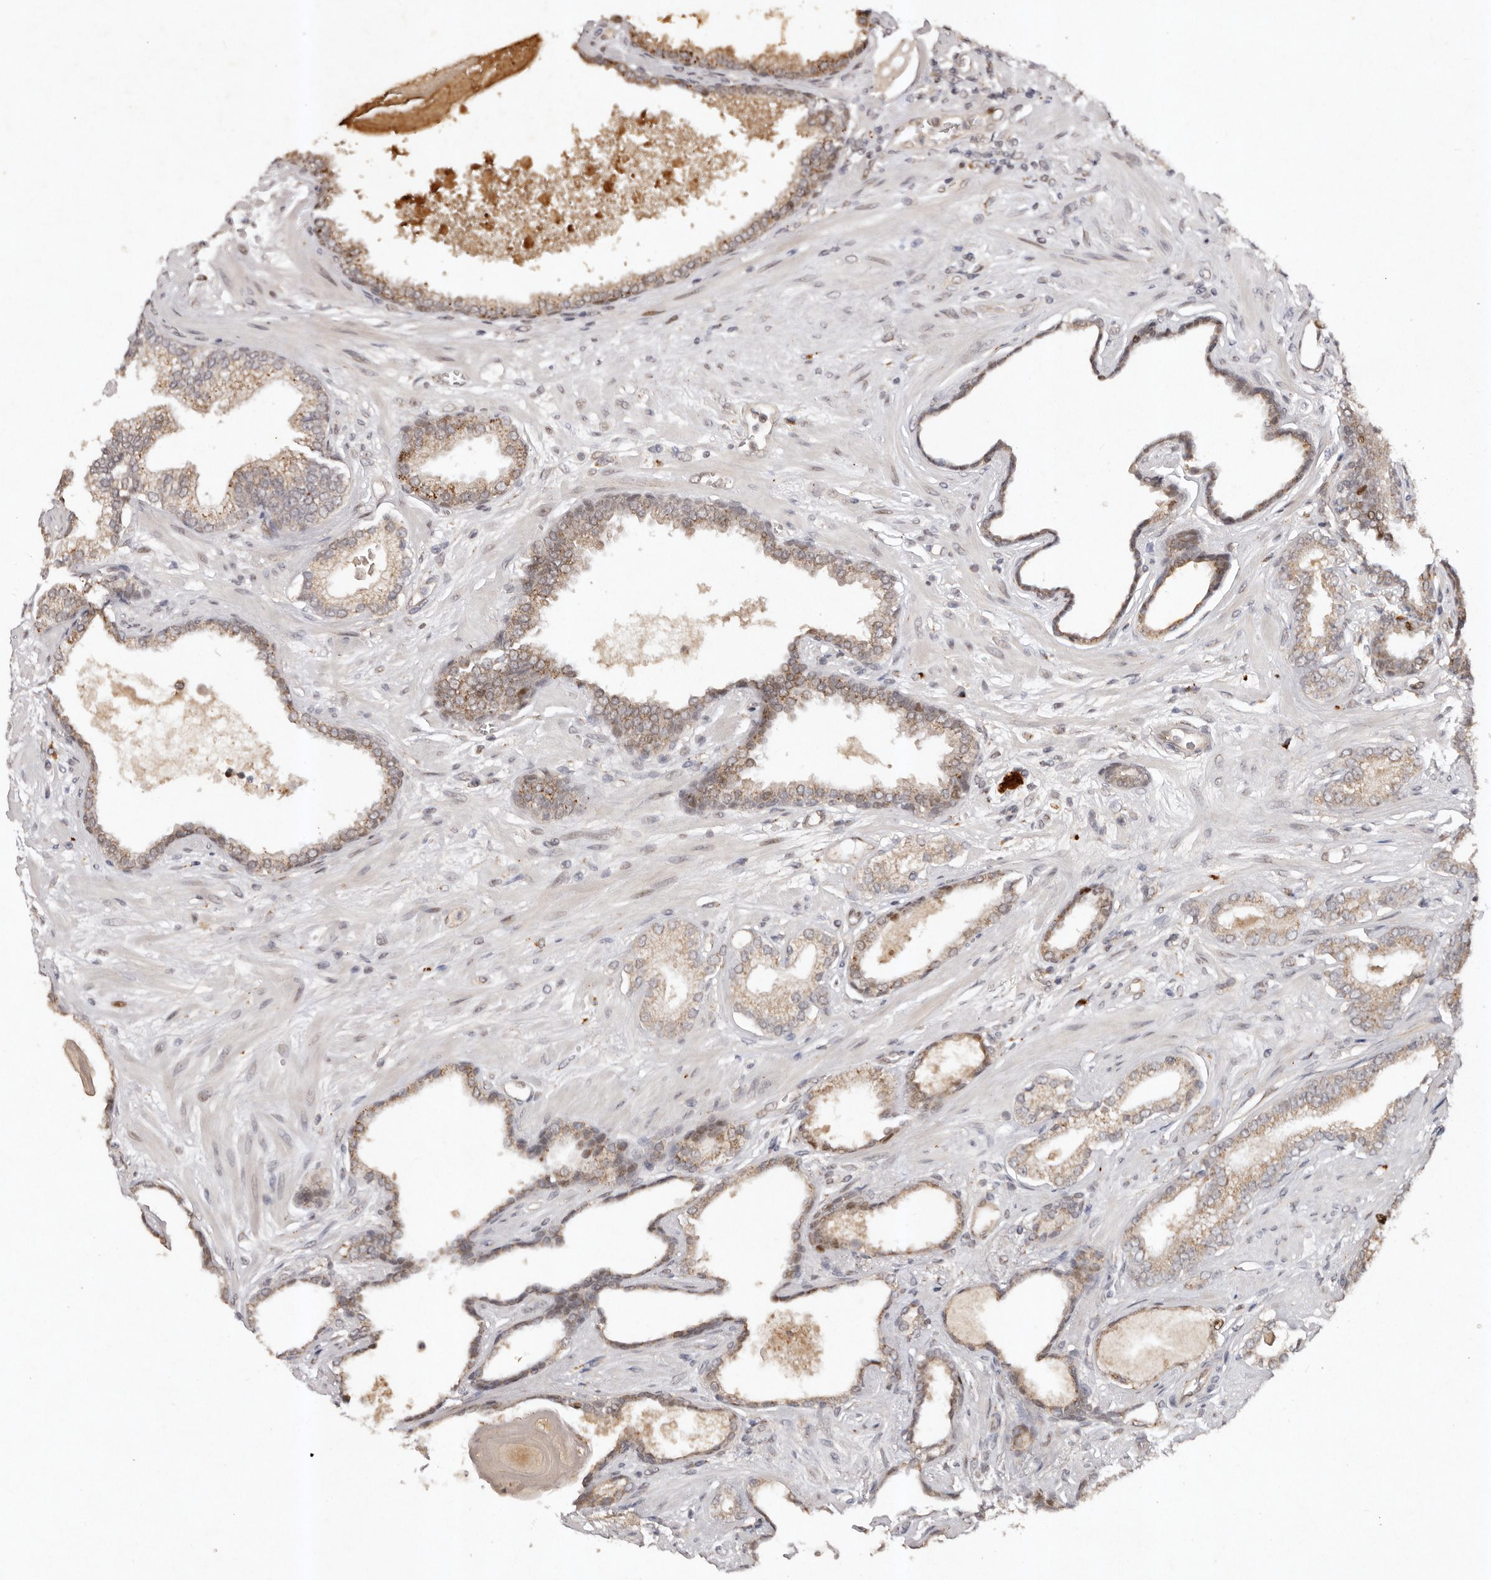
{"staining": {"intensity": "weak", "quantity": "25%-75%", "location": "cytoplasmic/membranous"}, "tissue": "prostate cancer", "cell_type": "Tumor cells", "image_type": "cancer", "snomed": [{"axis": "morphology", "description": "Adenocarcinoma, Low grade"}, {"axis": "topography", "description": "Prostate"}], "caption": "Human prostate cancer stained with a brown dye demonstrates weak cytoplasmic/membranous positive expression in approximately 25%-75% of tumor cells.", "gene": "KLF7", "patient": {"sex": "male", "age": 70}}